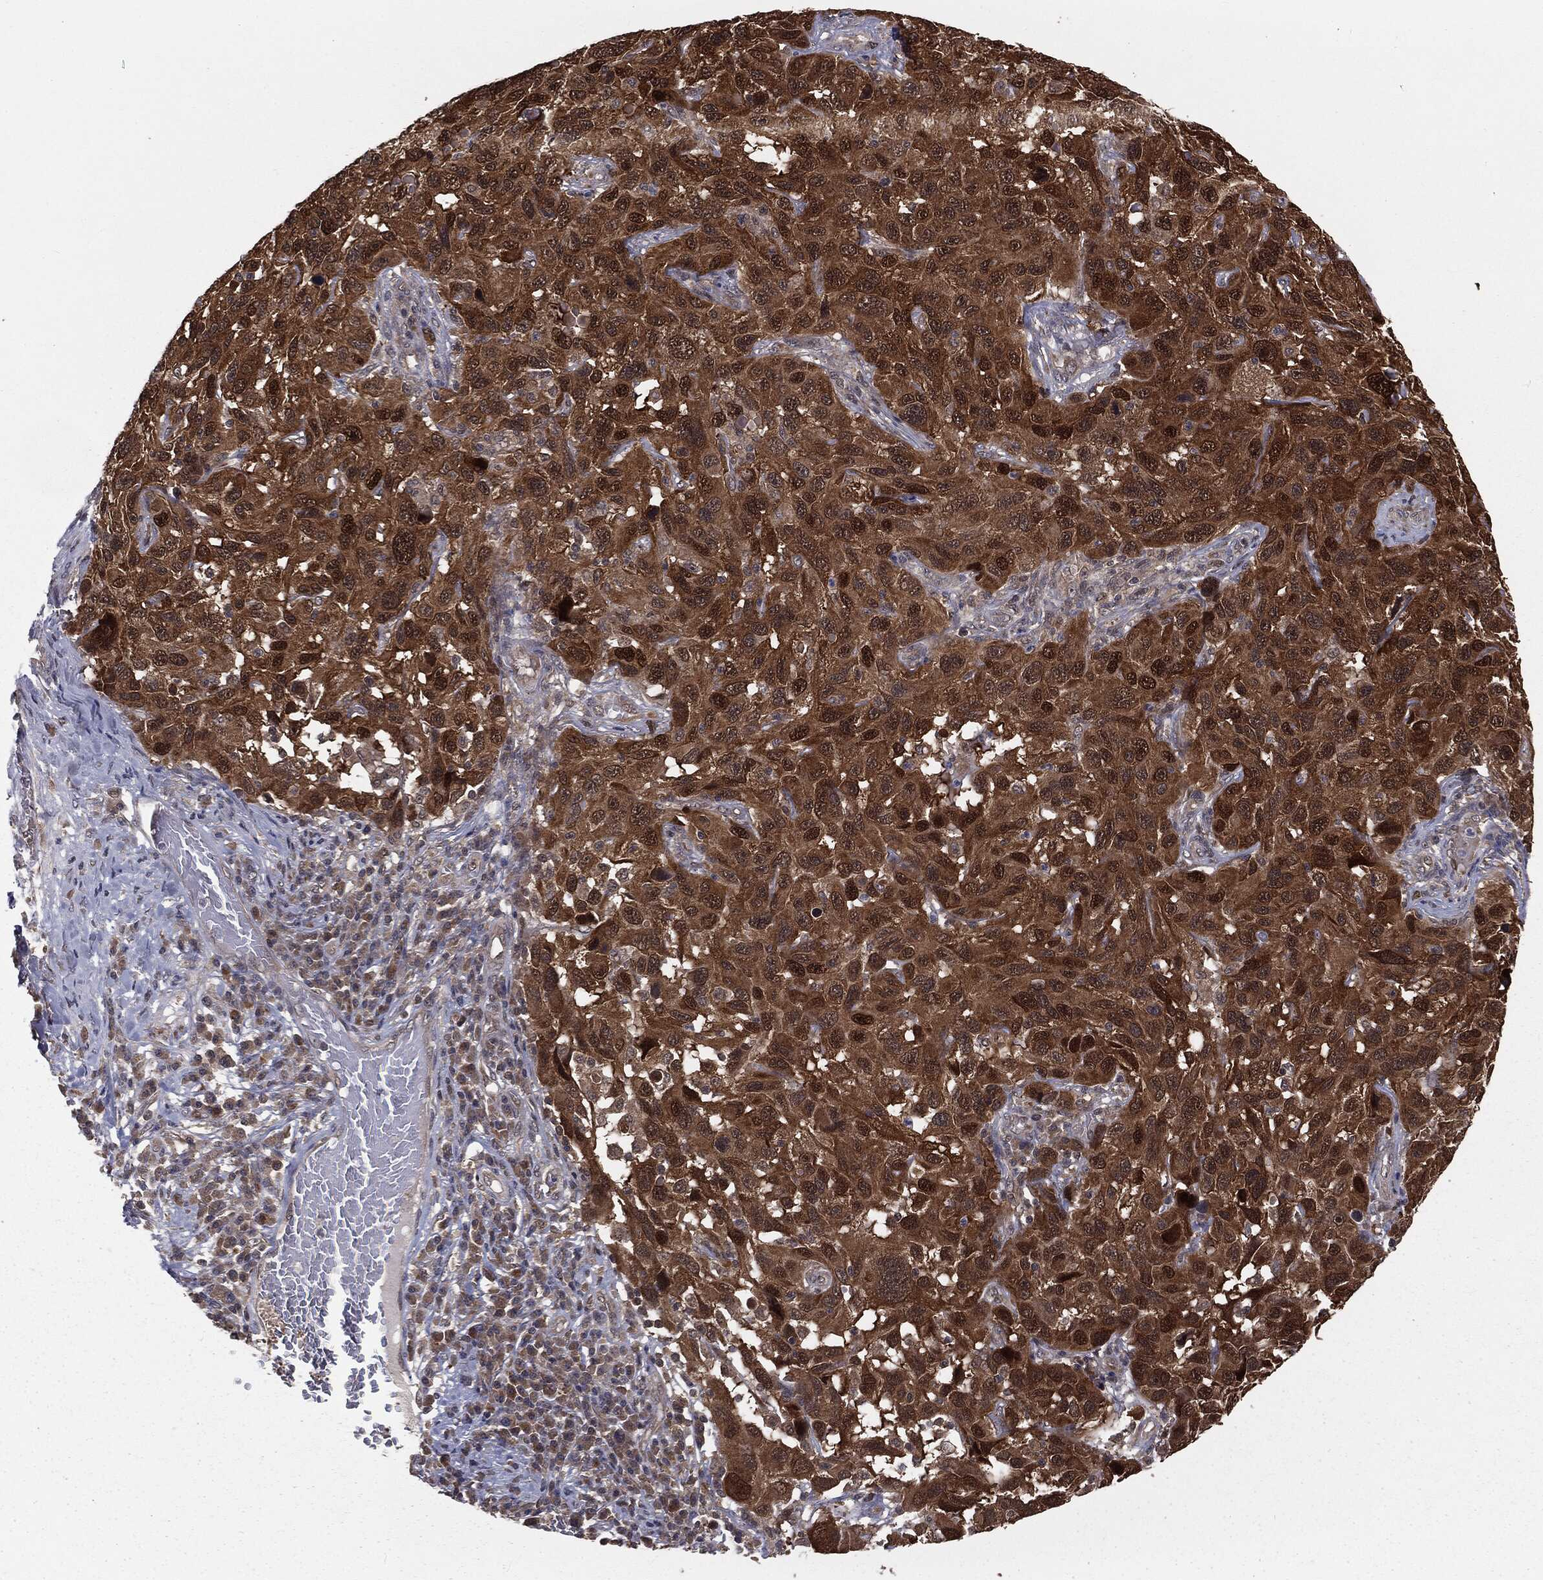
{"staining": {"intensity": "strong", "quantity": ">75%", "location": "cytoplasmic/membranous,nuclear"}, "tissue": "melanoma", "cell_type": "Tumor cells", "image_type": "cancer", "snomed": [{"axis": "morphology", "description": "Malignant melanoma, NOS"}, {"axis": "topography", "description": "Skin"}], "caption": "DAB (3,3'-diaminobenzidine) immunohistochemical staining of melanoma reveals strong cytoplasmic/membranous and nuclear protein staining in approximately >75% of tumor cells.", "gene": "FBXO7", "patient": {"sex": "male", "age": 53}}